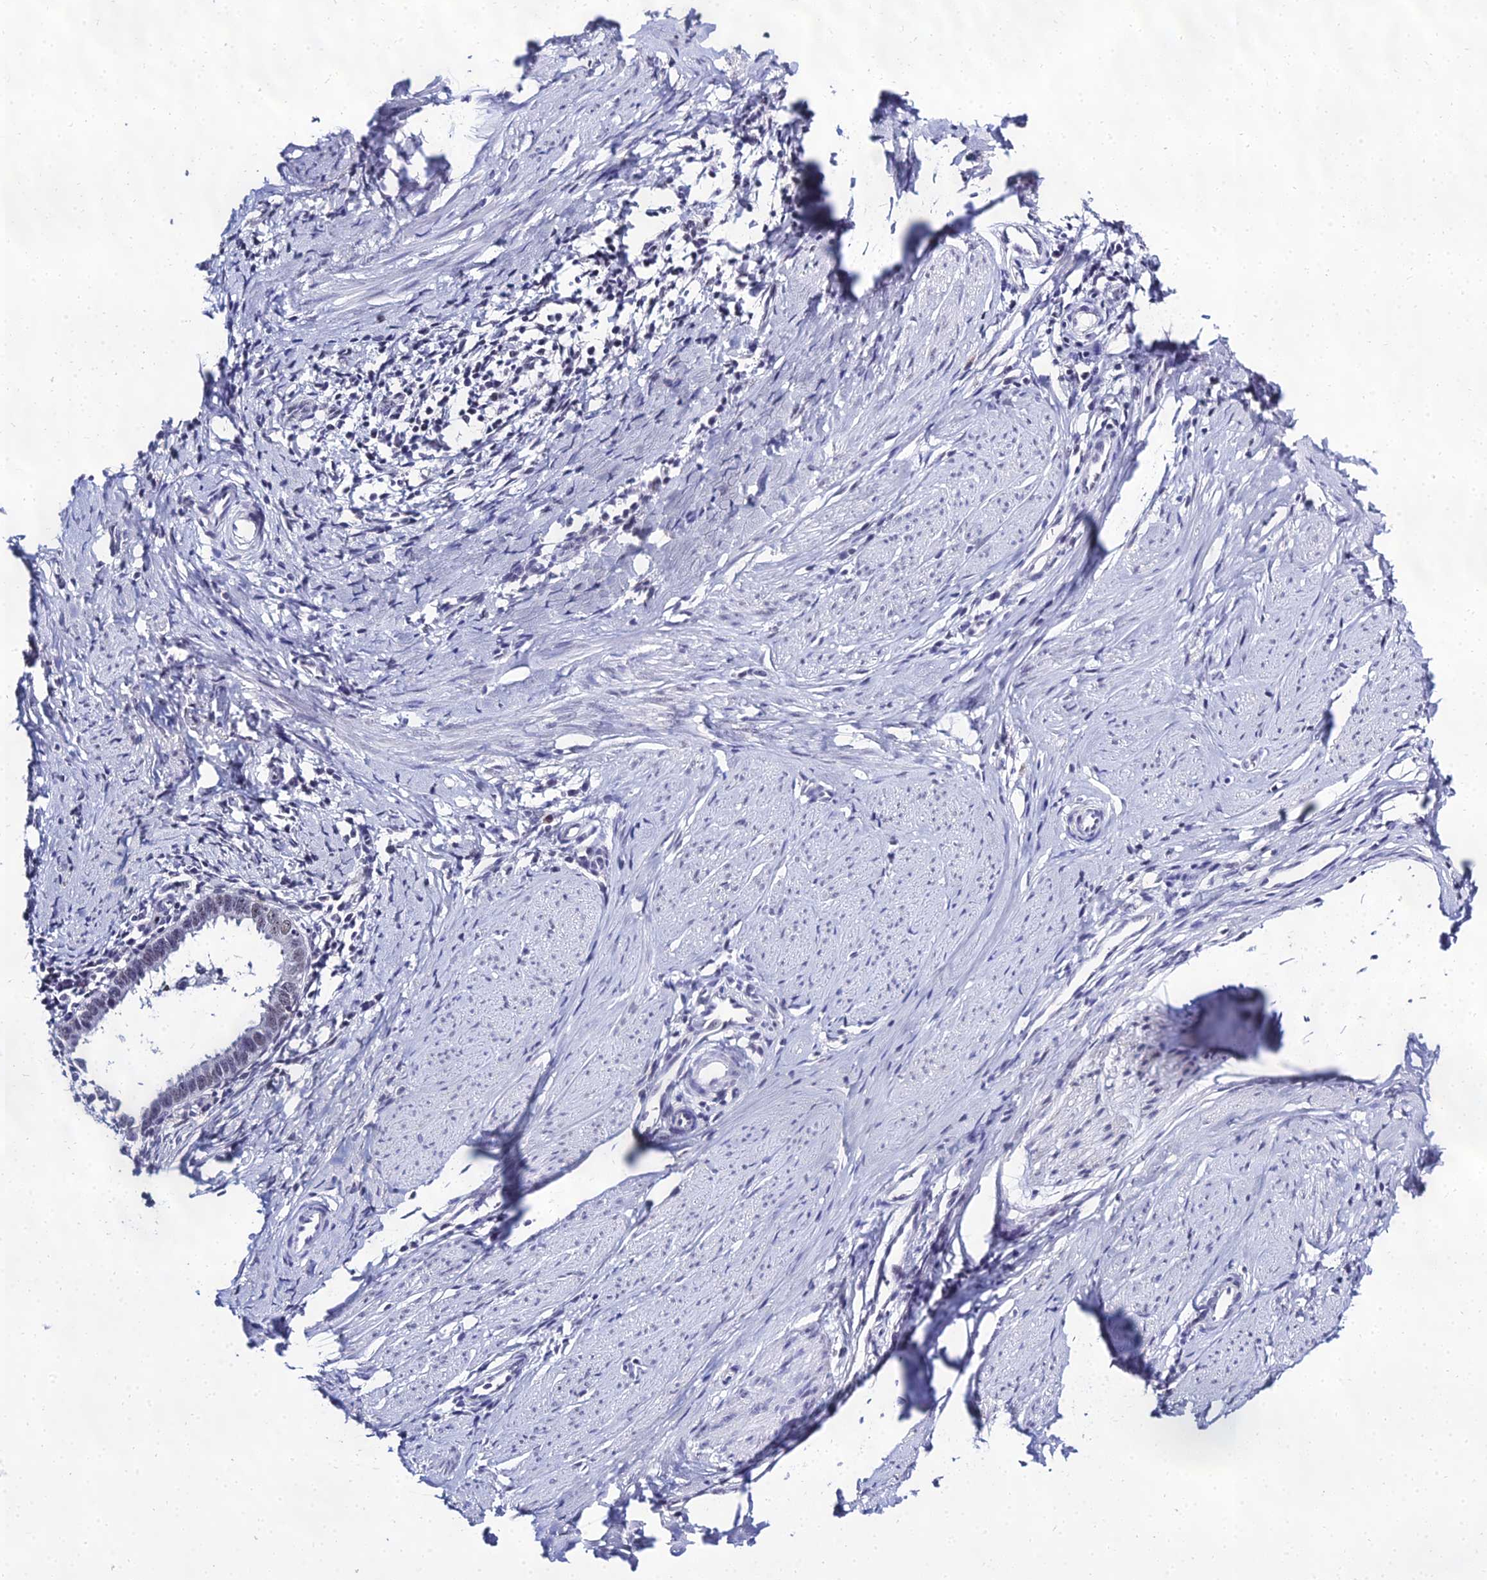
{"staining": {"intensity": "negative", "quantity": "none", "location": "none"}, "tissue": "cervical cancer", "cell_type": "Tumor cells", "image_type": "cancer", "snomed": [{"axis": "morphology", "description": "Adenocarcinoma, NOS"}, {"axis": "topography", "description": "Cervix"}], "caption": "Immunohistochemistry (IHC) photomicrograph of human cervical cancer (adenocarcinoma) stained for a protein (brown), which shows no positivity in tumor cells.", "gene": "PPP4R2", "patient": {"sex": "female", "age": 36}}